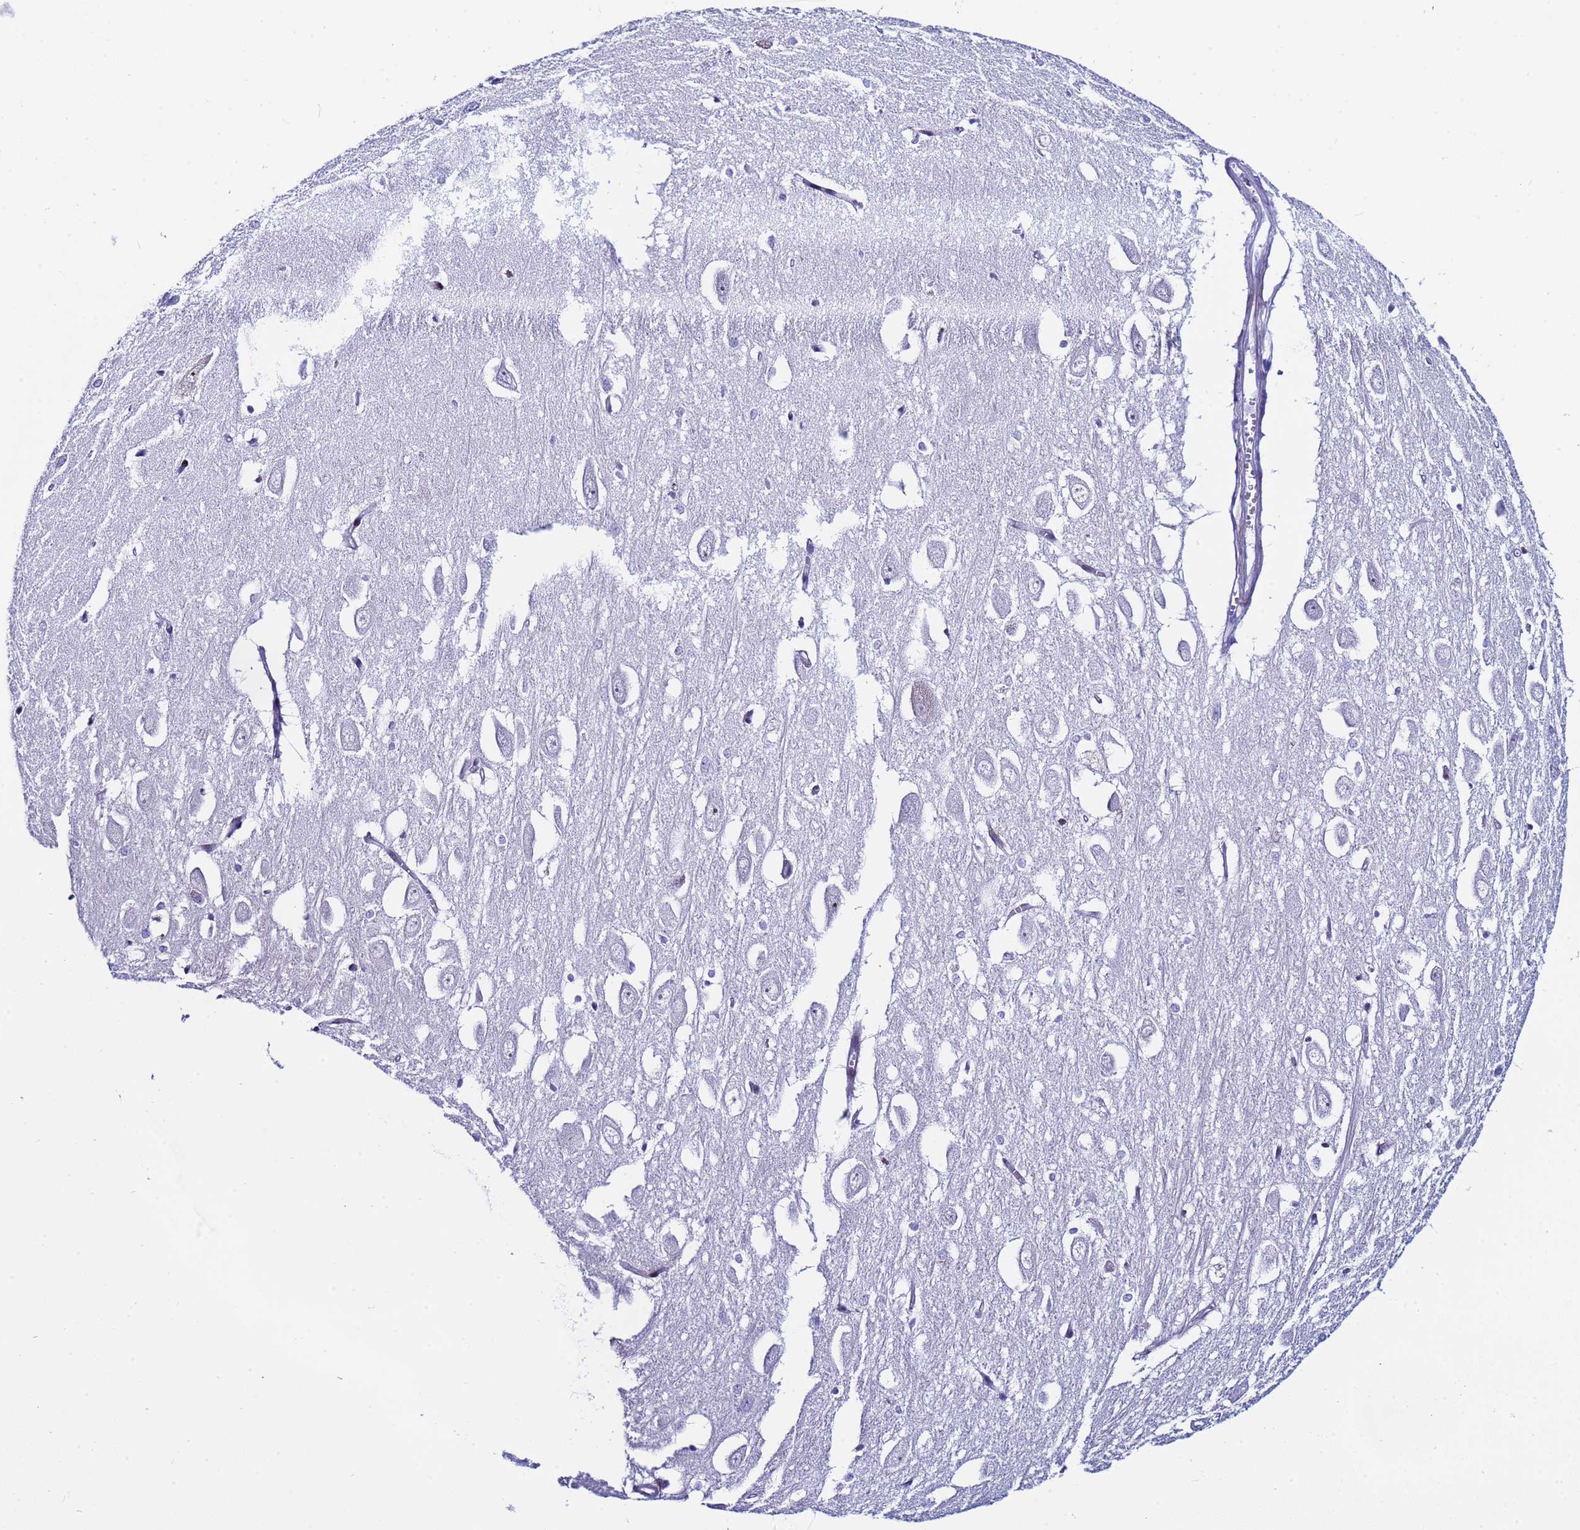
{"staining": {"intensity": "negative", "quantity": "none", "location": "none"}, "tissue": "hippocampus", "cell_type": "Glial cells", "image_type": "normal", "snomed": [{"axis": "morphology", "description": "Normal tissue, NOS"}, {"axis": "topography", "description": "Hippocampus"}], "caption": "Immunohistochemical staining of benign hippocampus reveals no significant positivity in glial cells.", "gene": "POP5", "patient": {"sex": "female", "age": 64}}